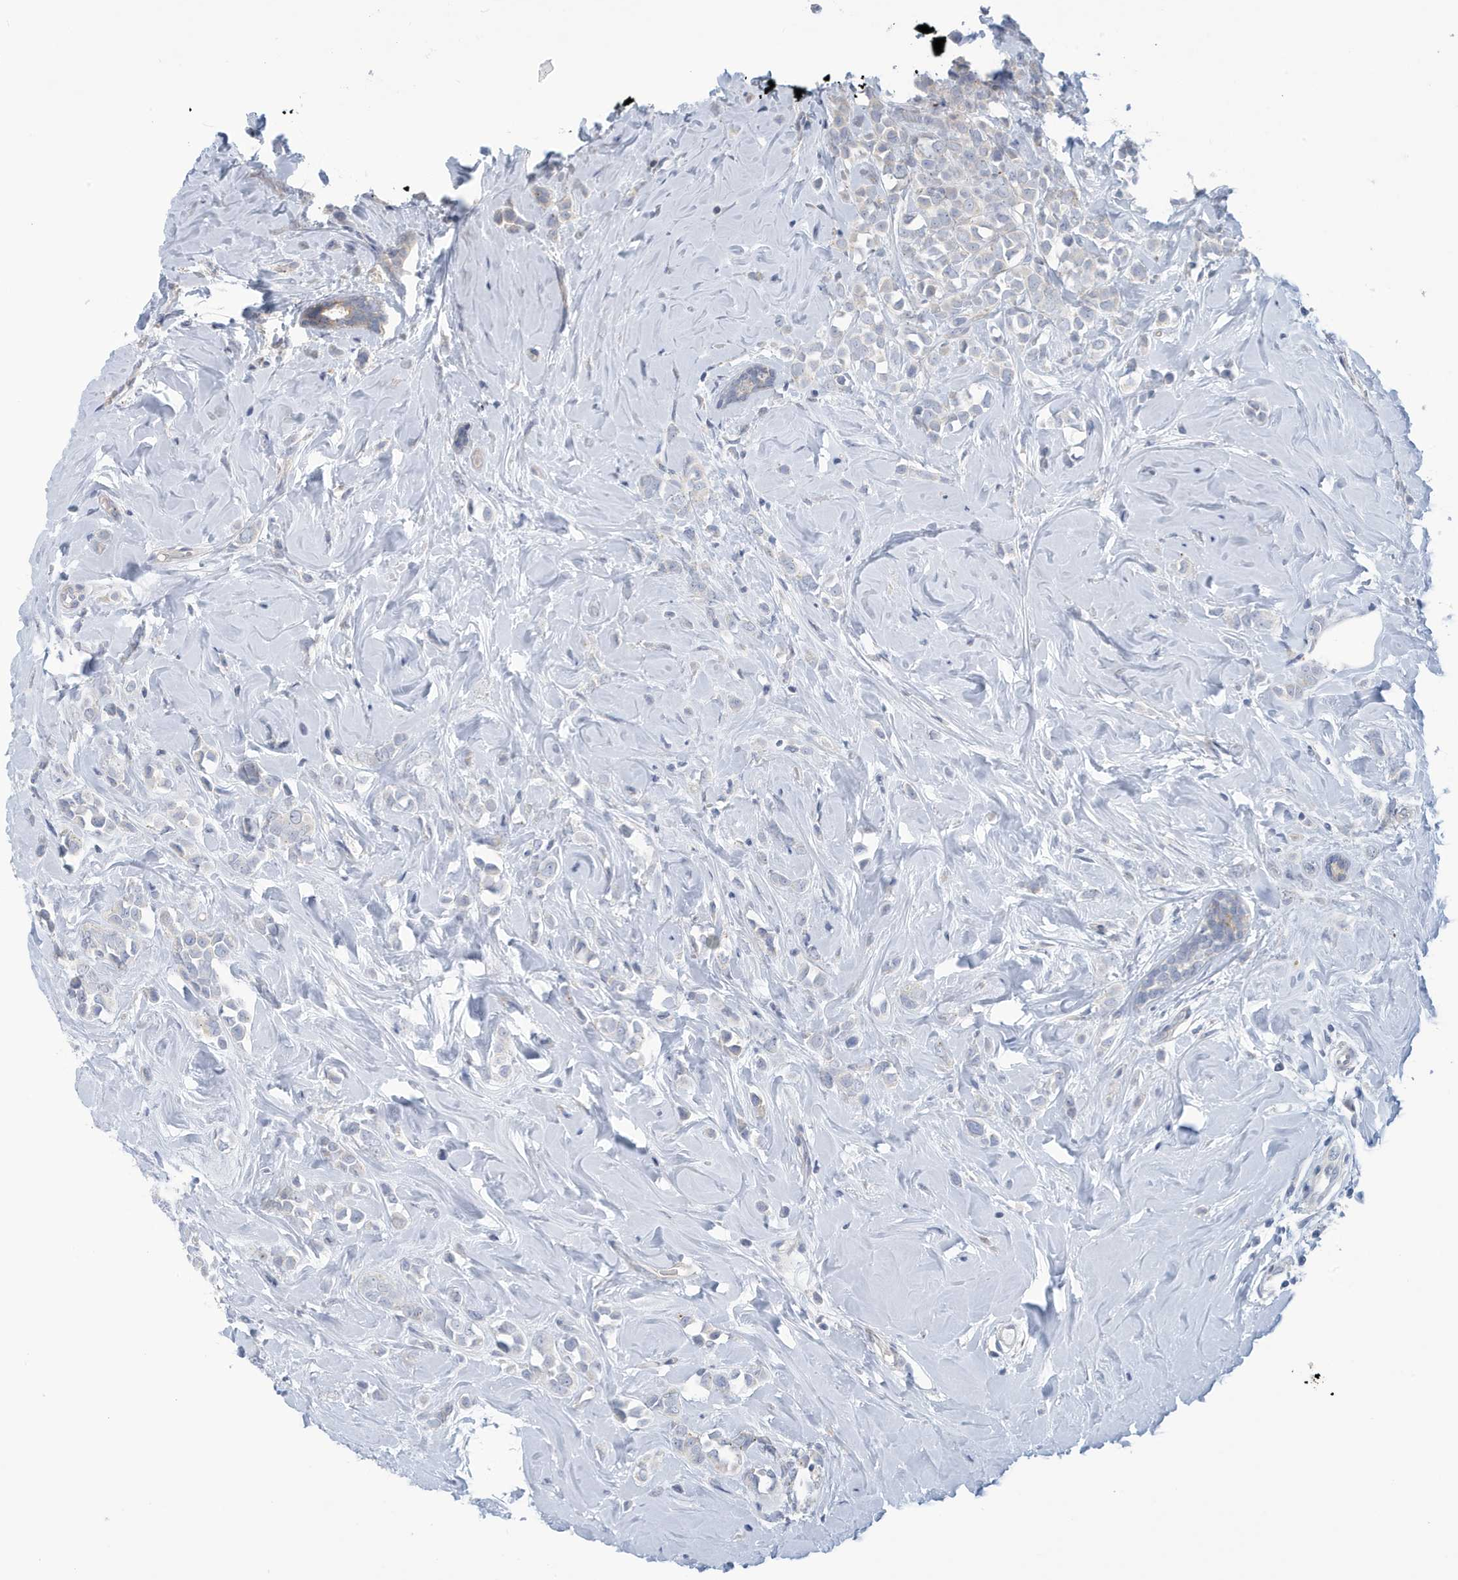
{"staining": {"intensity": "negative", "quantity": "none", "location": "none"}, "tissue": "breast cancer", "cell_type": "Tumor cells", "image_type": "cancer", "snomed": [{"axis": "morphology", "description": "Lobular carcinoma"}, {"axis": "topography", "description": "Breast"}], "caption": "High magnification brightfield microscopy of breast cancer (lobular carcinoma) stained with DAB (brown) and counterstained with hematoxylin (blue): tumor cells show no significant positivity.", "gene": "VTA1", "patient": {"sex": "female", "age": 47}}